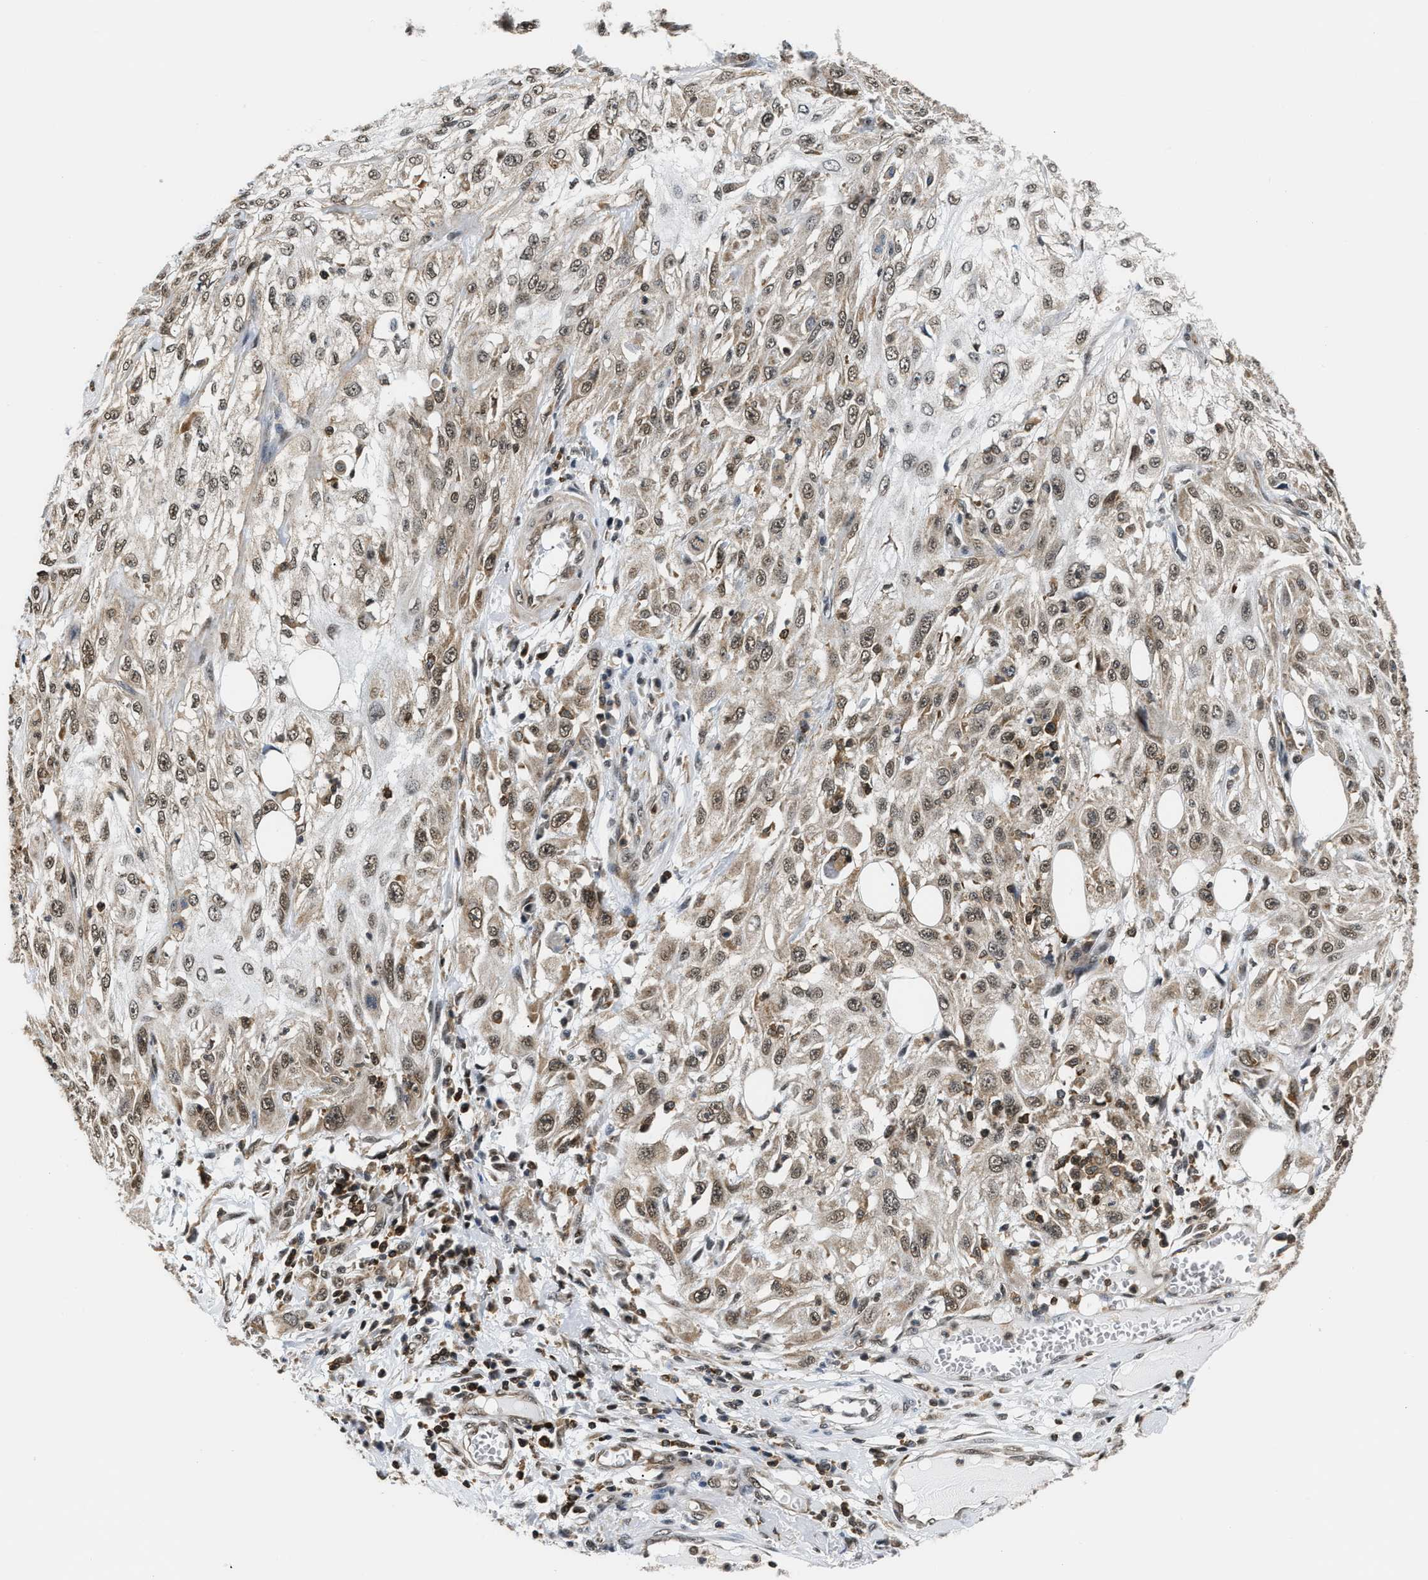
{"staining": {"intensity": "moderate", "quantity": ">75%", "location": "nuclear"}, "tissue": "skin cancer", "cell_type": "Tumor cells", "image_type": "cancer", "snomed": [{"axis": "morphology", "description": "Squamous cell carcinoma, NOS"}, {"axis": "topography", "description": "Skin"}], "caption": "Immunohistochemistry (IHC) micrograph of skin cancer (squamous cell carcinoma) stained for a protein (brown), which exhibits medium levels of moderate nuclear staining in about >75% of tumor cells.", "gene": "STK10", "patient": {"sex": "male", "age": 75}}